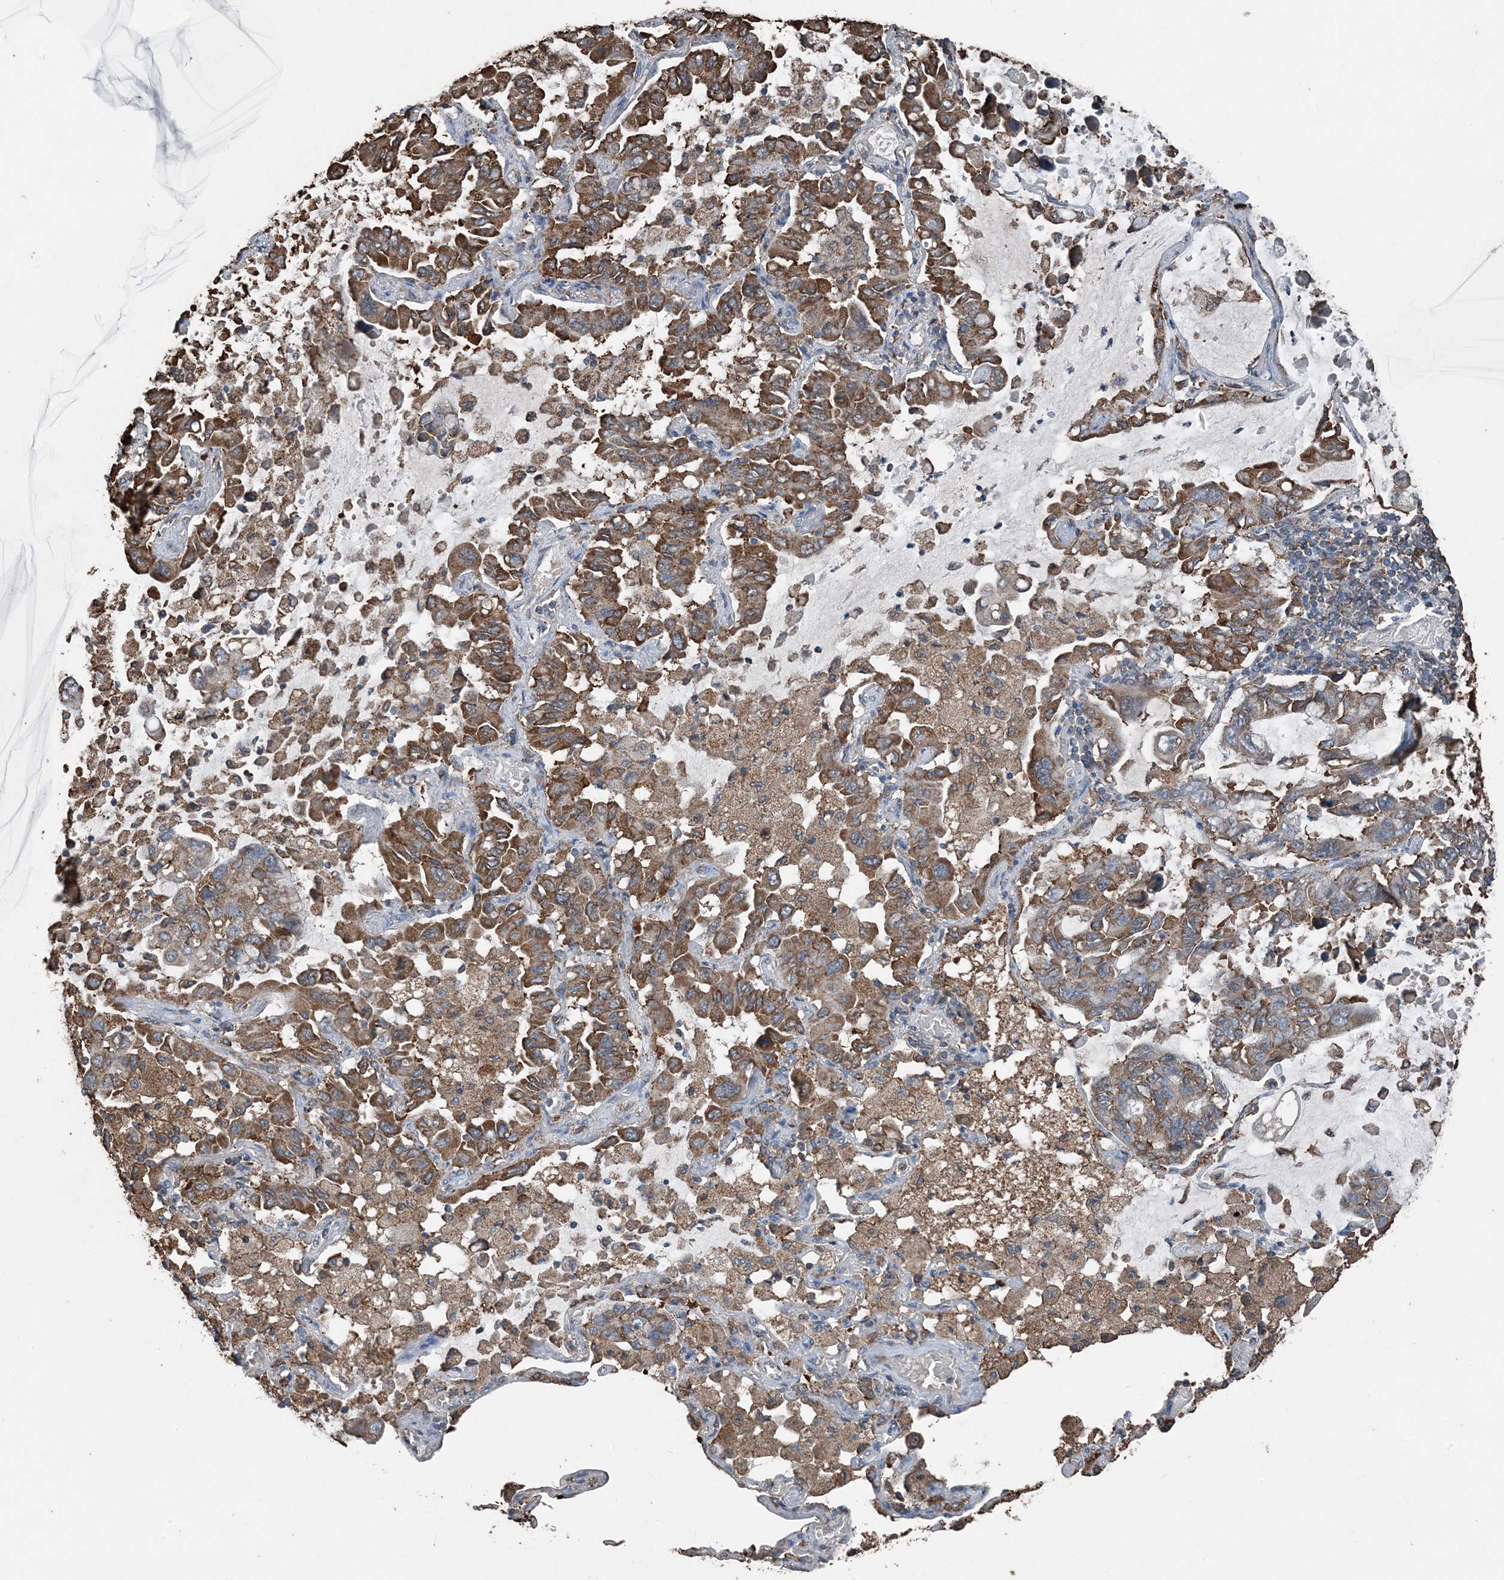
{"staining": {"intensity": "strong", "quantity": ">75%", "location": "cytoplasmic/membranous"}, "tissue": "lung cancer", "cell_type": "Tumor cells", "image_type": "cancer", "snomed": [{"axis": "morphology", "description": "Adenocarcinoma, NOS"}, {"axis": "topography", "description": "Lung"}], "caption": "Brown immunohistochemical staining in human adenocarcinoma (lung) exhibits strong cytoplasmic/membranous staining in approximately >75% of tumor cells. (Stains: DAB in brown, nuclei in blue, Microscopy: brightfield microscopy at high magnification).", "gene": "PDIA6", "patient": {"sex": "male", "age": 64}}